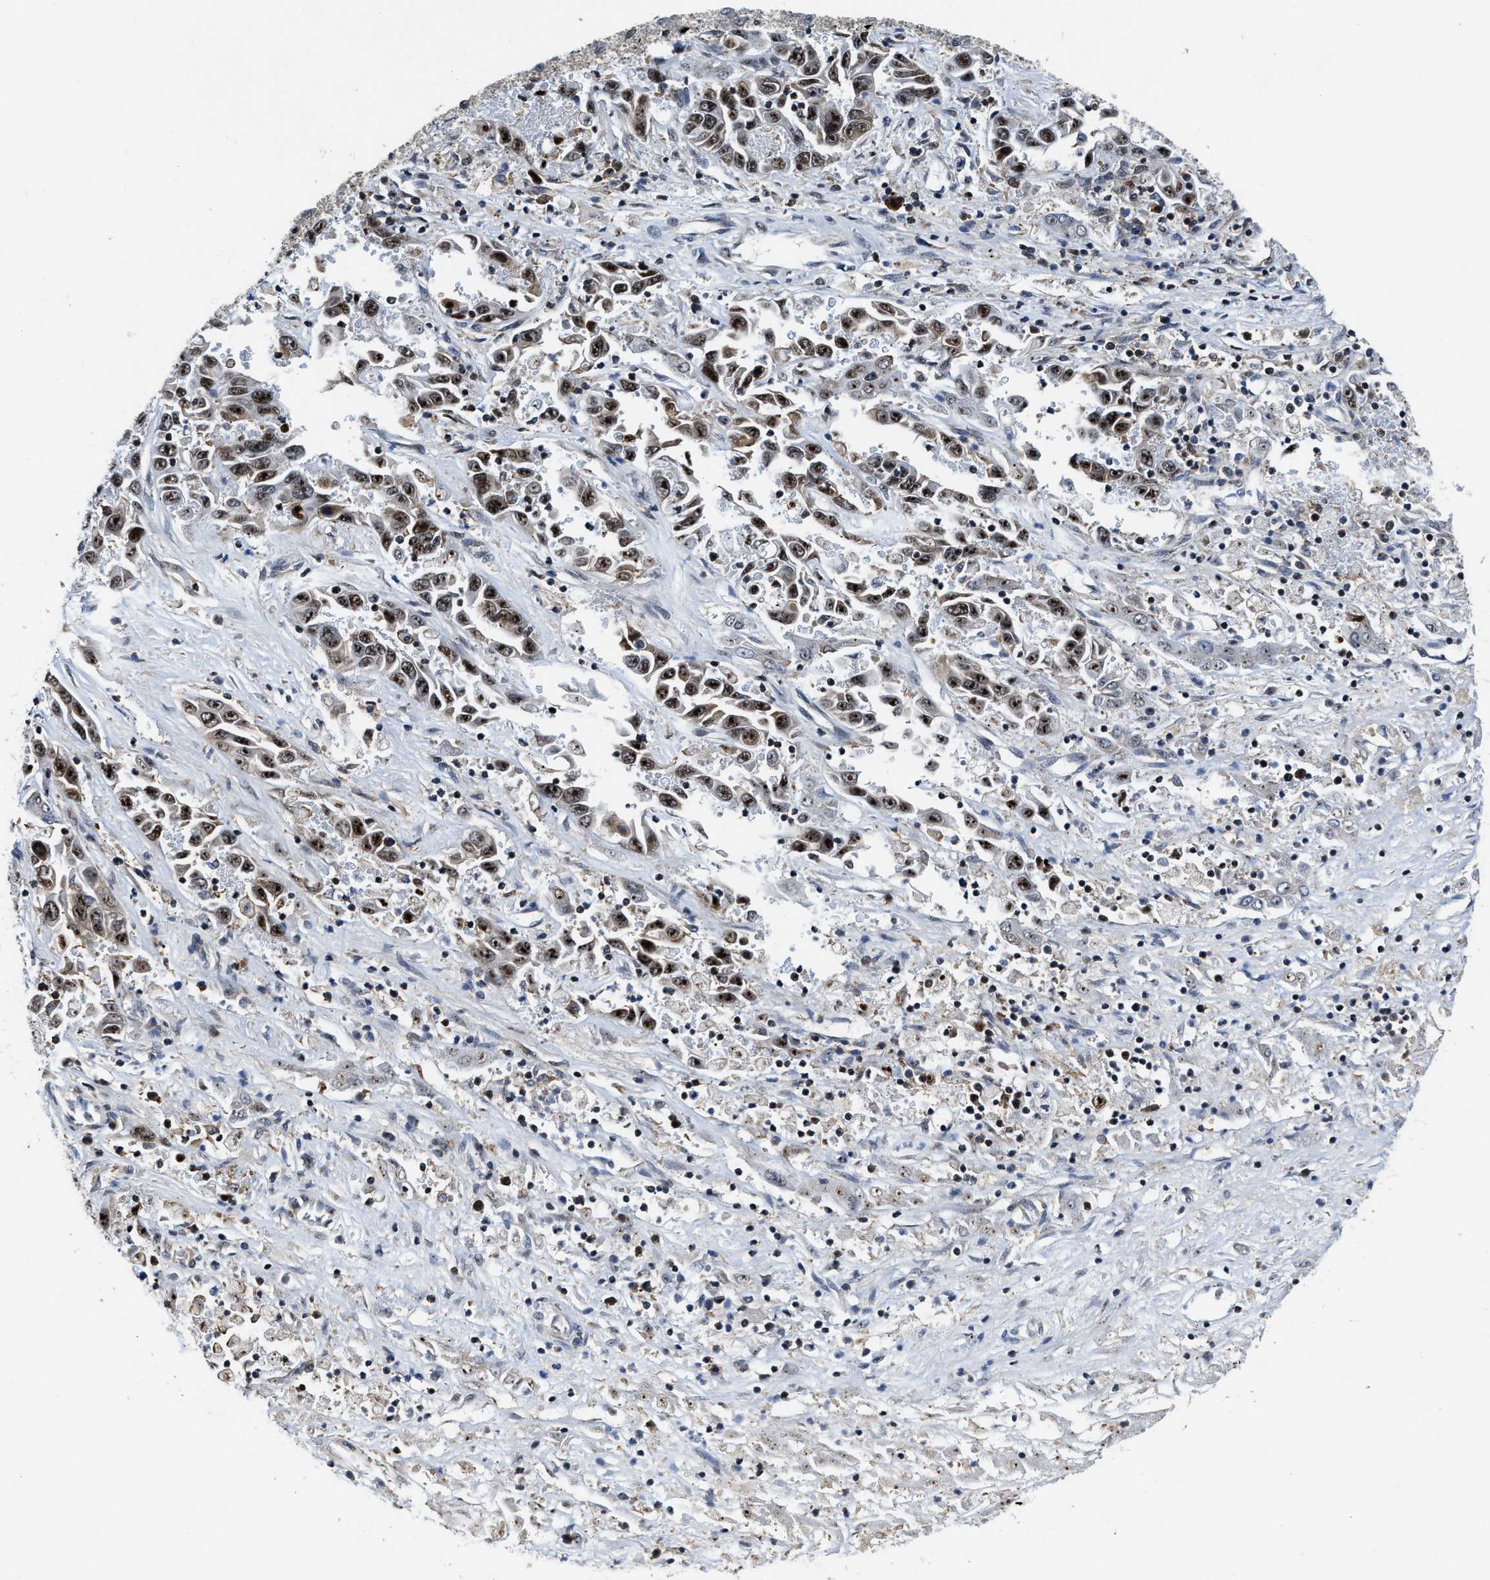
{"staining": {"intensity": "strong", "quantity": ">75%", "location": "nuclear"}, "tissue": "liver cancer", "cell_type": "Tumor cells", "image_type": "cancer", "snomed": [{"axis": "morphology", "description": "Cholangiocarcinoma"}, {"axis": "topography", "description": "Liver"}], "caption": "Immunohistochemical staining of human liver cancer (cholangiocarcinoma) exhibits high levels of strong nuclear staining in approximately >75% of tumor cells.", "gene": "SUPT16H", "patient": {"sex": "female", "age": 52}}